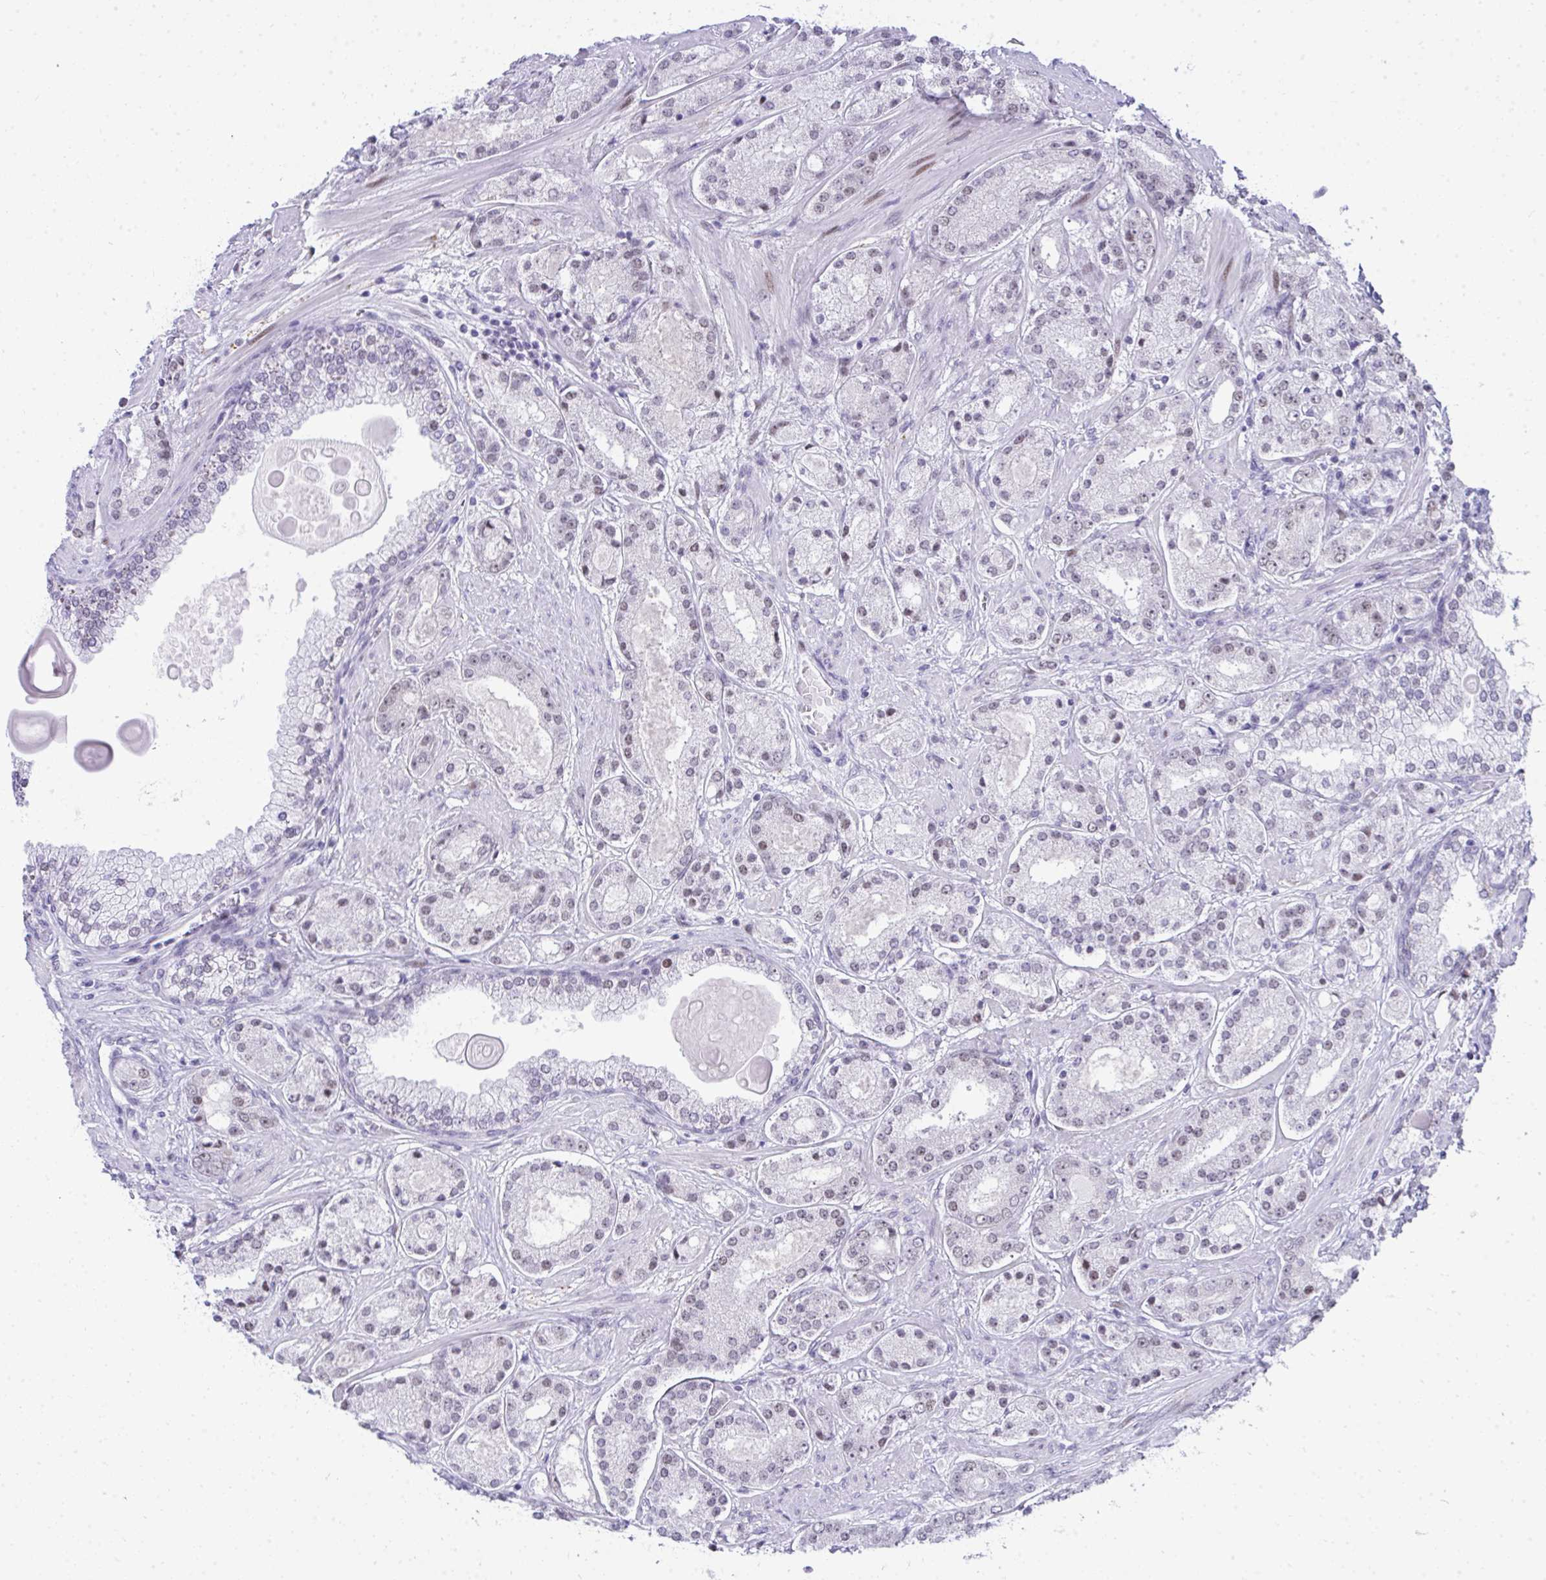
{"staining": {"intensity": "weak", "quantity": "25%-75%", "location": "nuclear"}, "tissue": "prostate cancer", "cell_type": "Tumor cells", "image_type": "cancer", "snomed": [{"axis": "morphology", "description": "Adenocarcinoma, High grade"}, {"axis": "topography", "description": "Prostate"}], "caption": "Protein positivity by IHC exhibits weak nuclear positivity in approximately 25%-75% of tumor cells in prostate cancer (adenocarcinoma (high-grade)).", "gene": "GLDN", "patient": {"sex": "male", "age": 67}}